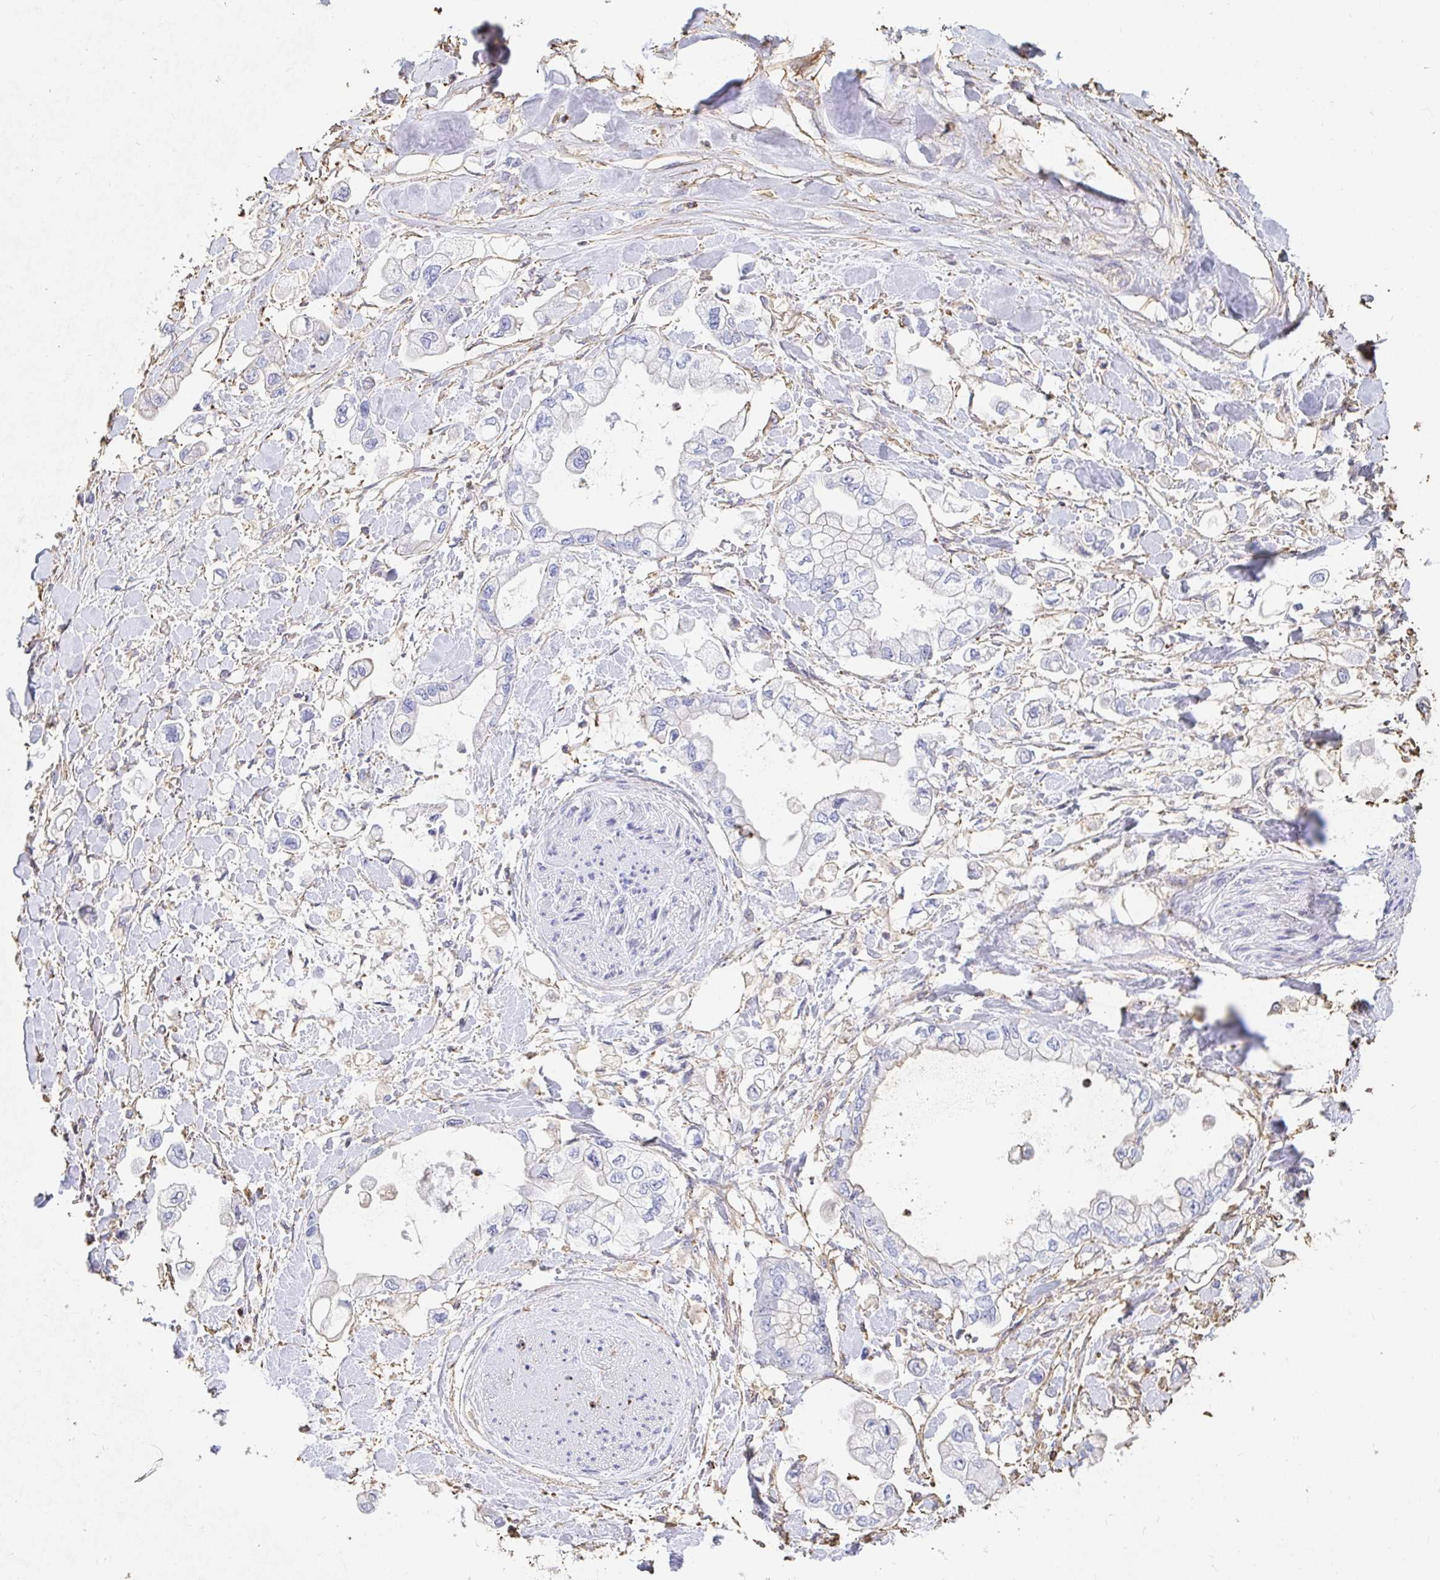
{"staining": {"intensity": "negative", "quantity": "none", "location": "none"}, "tissue": "stomach cancer", "cell_type": "Tumor cells", "image_type": "cancer", "snomed": [{"axis": "morphology", "description": "Adenocarcinoma, NOS"}, {"axis": "topography", "description": "Stomach"}], "caption": "An image of stomach adenocarcinoma stained for a protein reveals no brown staining in tumor cells. (Immunohistochemistry, brightfield microscopy, high magnification).", "gene": "PTPN14", "patient": {"sex": "male", "age": 62}}